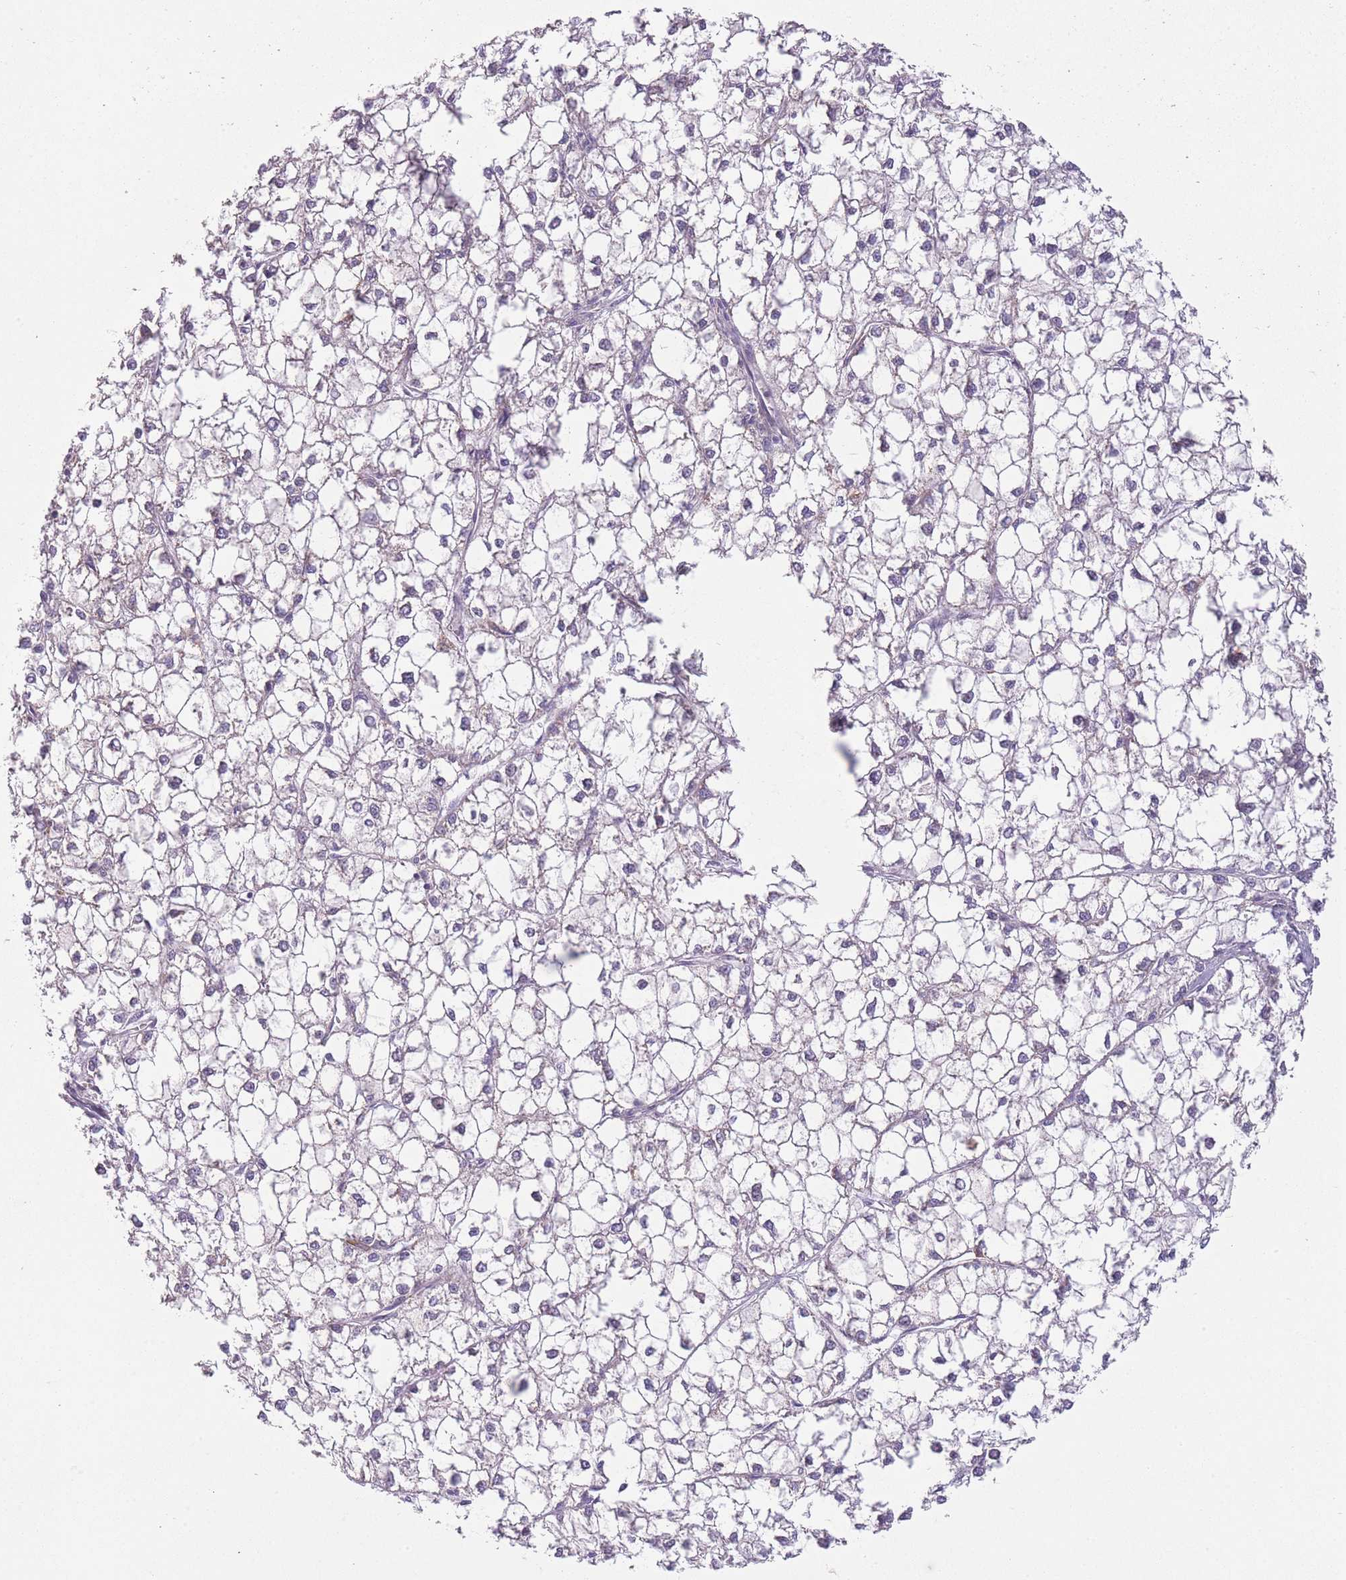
{"staining": {"intensity": "negative", "quantity": "none", "location": "none"}, "tissue": "liver cancer", "cell_type": "Tumor cells", "image_type": "cancer", "snomed": [{"axis": "morphology", "description": "Carcinoma, Hepatocellular, NOS"}, {"axis": "topography", "description": "Liver"}], "caption": "An image of human liver cancer is negative for staining in tumor cells. The staining is performed using DAB brown chromogen with nuclei counter-stained in using hematoxylin.", "gene": "PRAM1", "patient": {"sex": "female", "age": 43}}